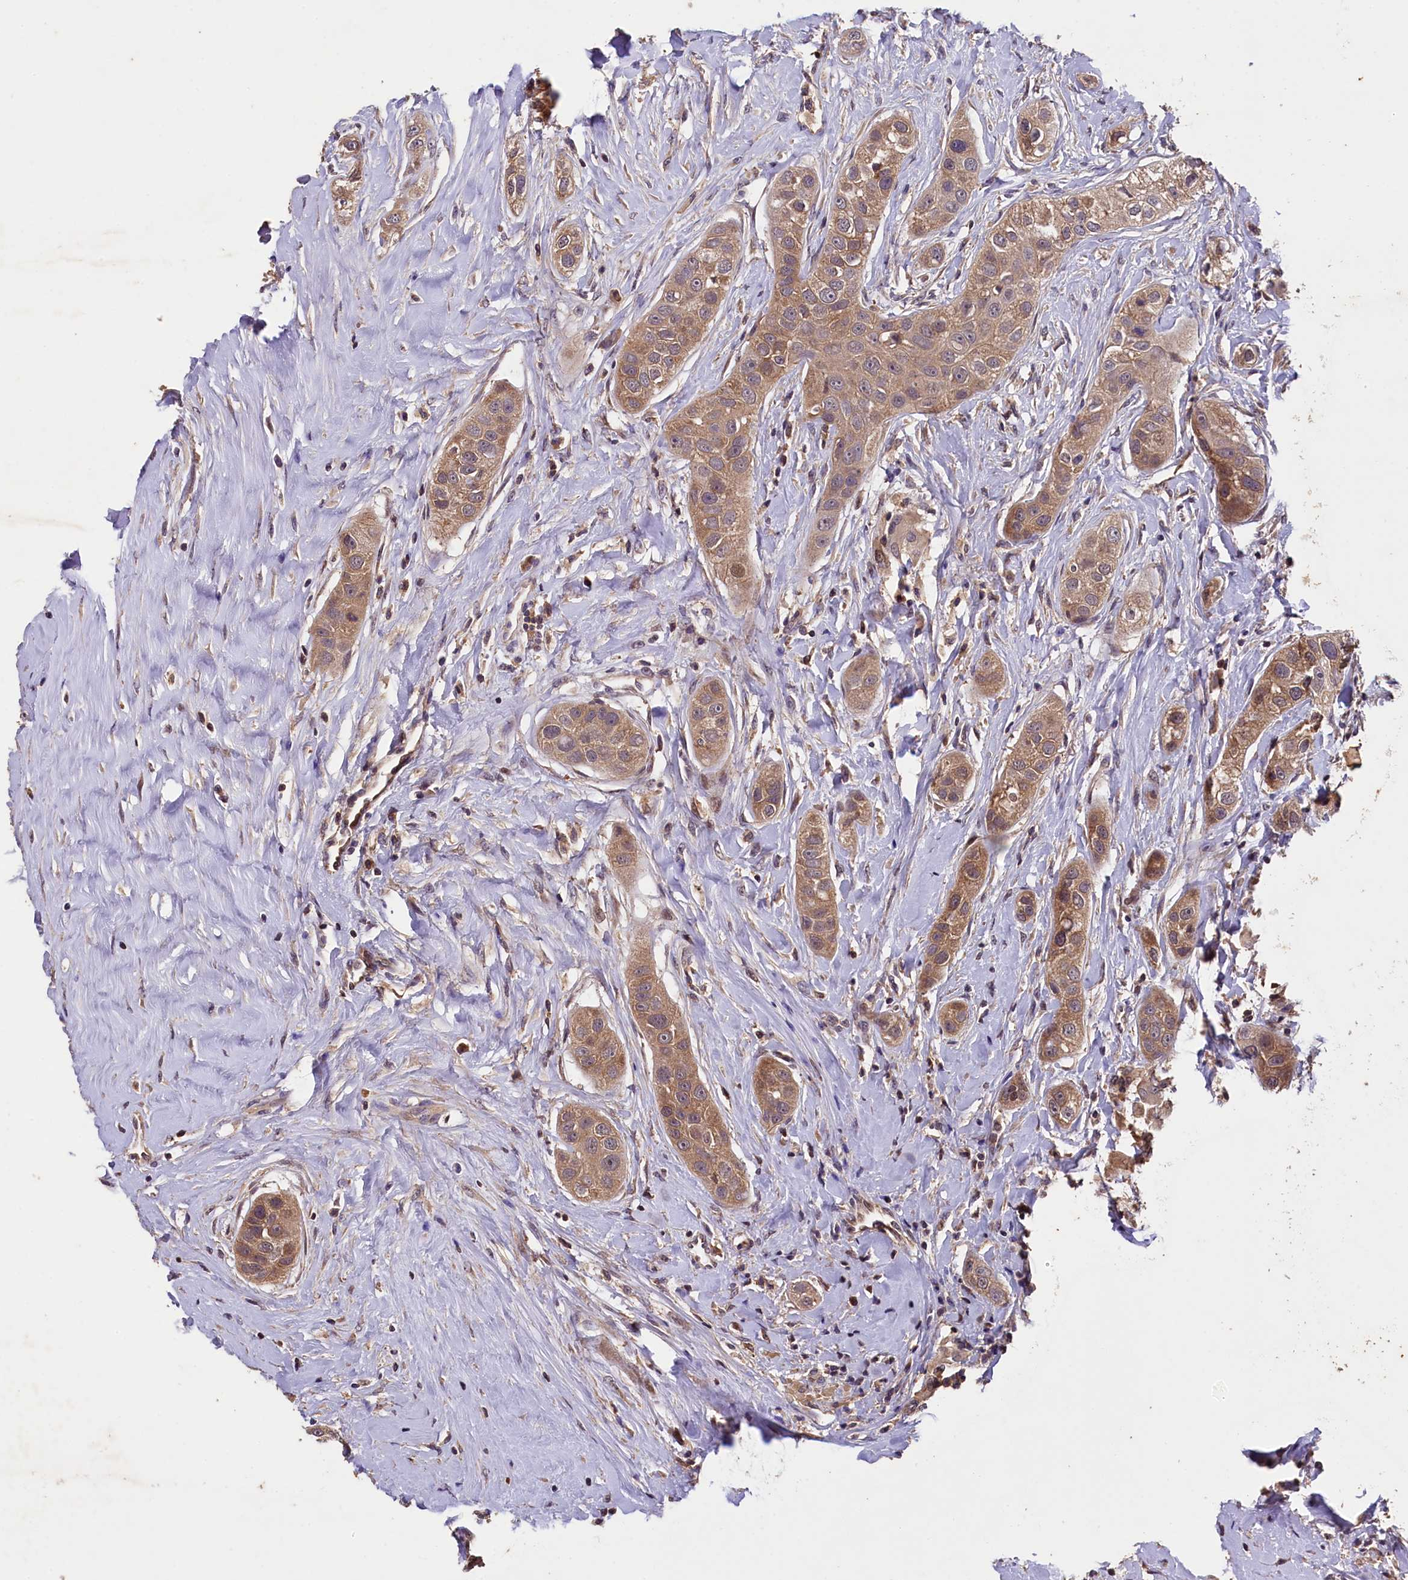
{"staining": {"intensity": "moderate", "quantity": ">75%", "location": "cytoplasmic/membranous"}, "tissue": "head and neck cancer", "cell_type": "Tumor cells", "image_type": "cancer", "snomed": [{"axis": "morphology", "description": "Normal tissue, NOS"}, {"axis": "morphology", "description": "Squamous cell carcinoma, NOS"}, {"axis": "topography", "description": "Skeletal muscle"}, {"axis": "topography", "description": "Head-Neck"}], "caption": "IHC histopathology image of head and neck cancer stained for a protein (brown), which shows medium levels of moderate cytoplasmic/membranous staining in about >75% of tumor cells.", "gene": "PLXNB1", "patient": {"sex": "male", "age": 51}}